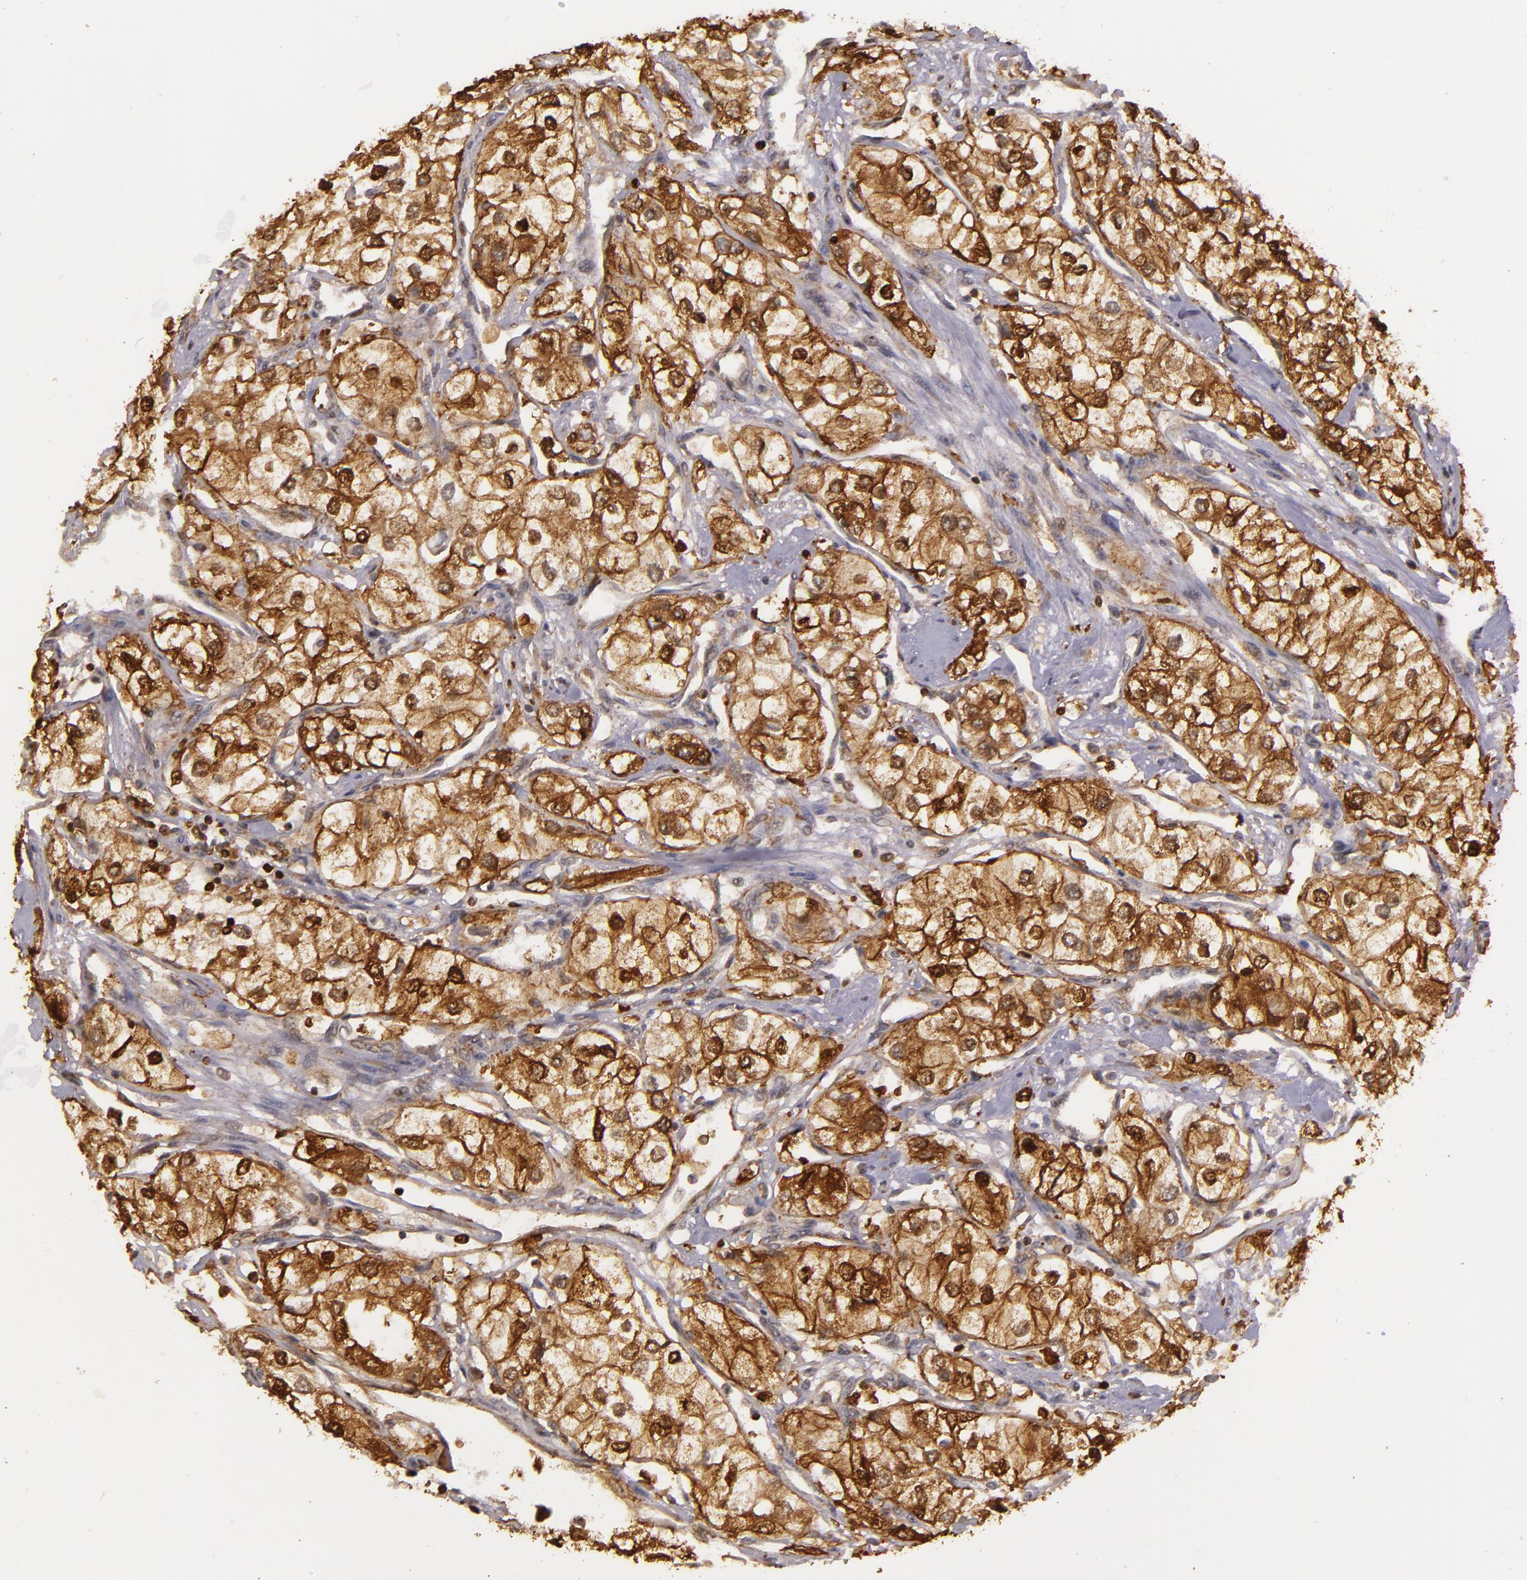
{"staining": {"intensity": "strong", "quantity": ">75%", "location": "cytoplasmic/membranous"}, "tissue": "renal cancer", "cell_type": "Tumor cells", "image_type": "cancer", "snomed": [{"axis": "morphology", "description": "Adenocarcinoma, NOS"}, {"axis": "topography", "description": "Kidney"}], "caption": "Immunohistochemistry (IHC) of human adenocarcinoma (renal) displays high levels of strong cytoplasmic/membranous expression in approximately >75% of tumor cells.", "gene": "SLC9A3R1", "patient": {"sex": "male", "age": 57}}